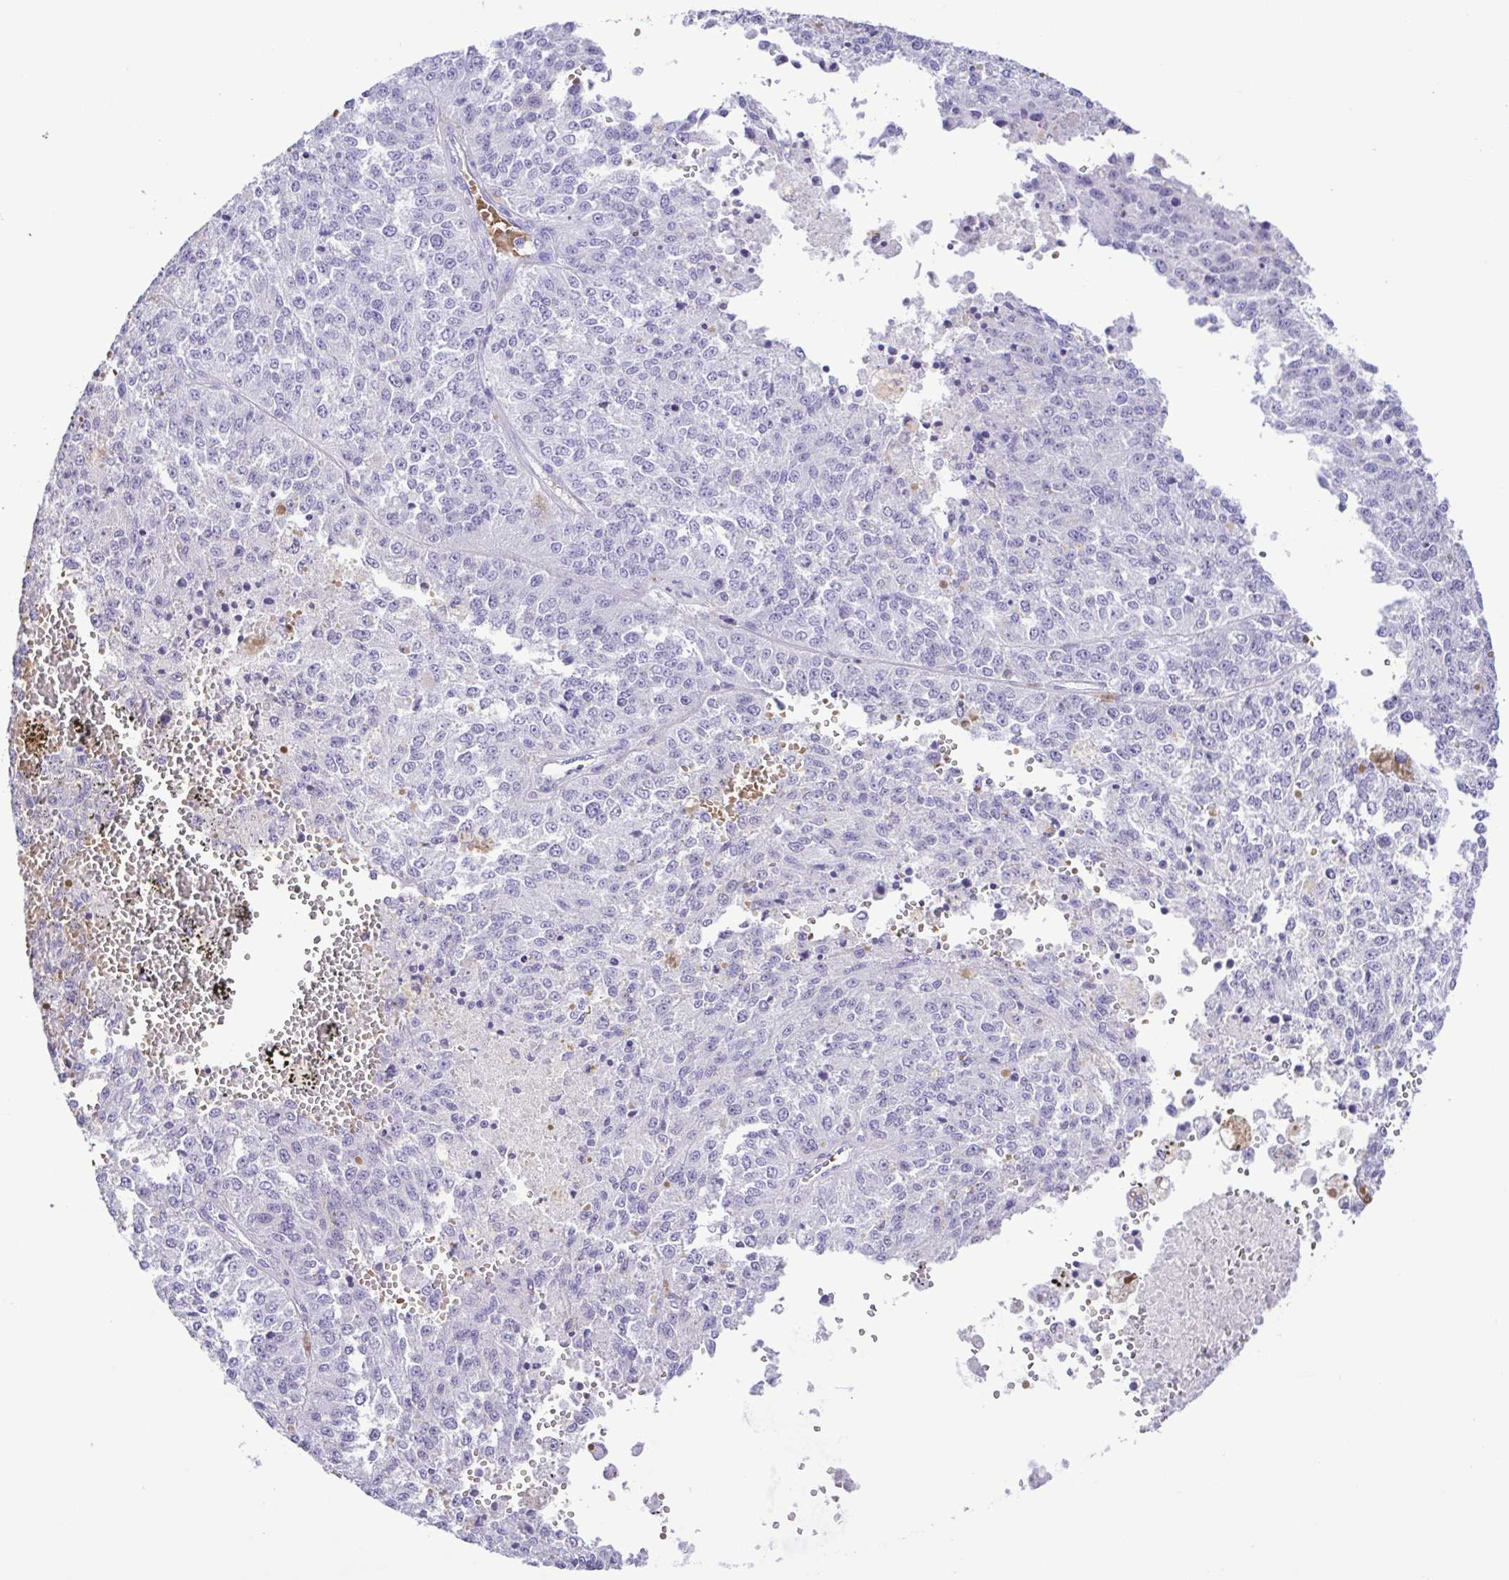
{"staining": {"intensity": "negative", "quantity": "none", "location": "none"}, "tissue": "melanoma", "cell_type": "Tumor cells", "image_type": "cancer", "snomed": [{"axis": "morphology", "description": "Malignant melanoma, Metastatic site"}, {"axis": "topography", "description": "Lymph node"}], "caption": "Melanoma was stained to show a protein in brown. There is no significant positivity in tumor cells. Nuclei are stained in blue.", "gene": "SYT1", "patient": {"sex": "female", "age": 64}}